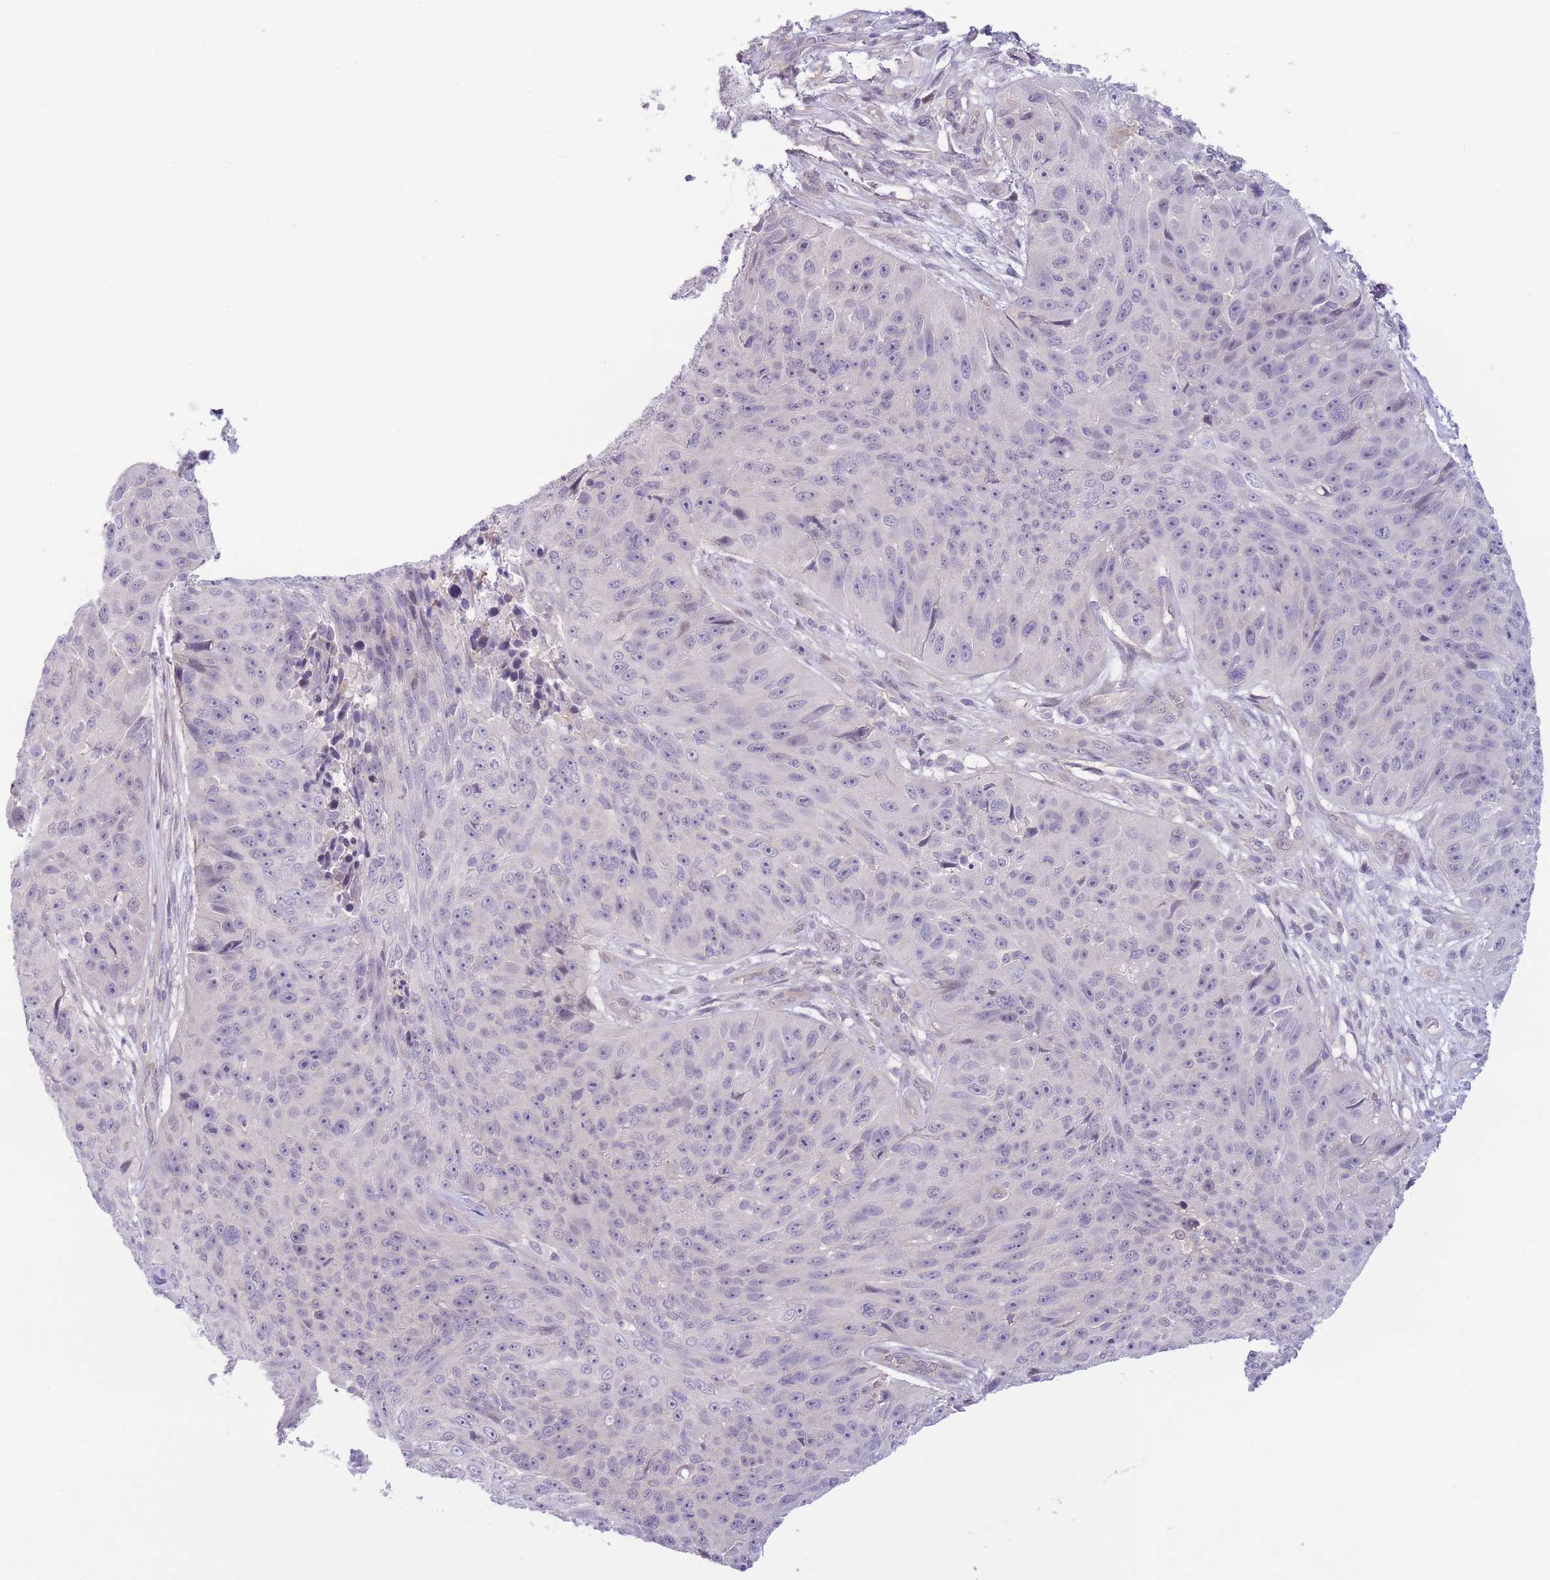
{"staining": {"intensity": "negative", "quantity": "none", "location": "none"}, "tissue": "skin cancer", "cell_type": "Tumor cells", "image_type": "cancer", "snomed": [{"axis": "morphology", "description": "Squamous cell carcinoma, NOS"}, {"axis": "topography", "description": "Skin"}], "caption": "An immunohistochemistry (IHC) micrograph of skin cancer (squamous cell carcinoma) is shown. There is no staining in tumor cells of skin cancer (squamous cell carcinoma).", "gene": "C9orf152", "patient": {"sex": "female", "age": 87}}